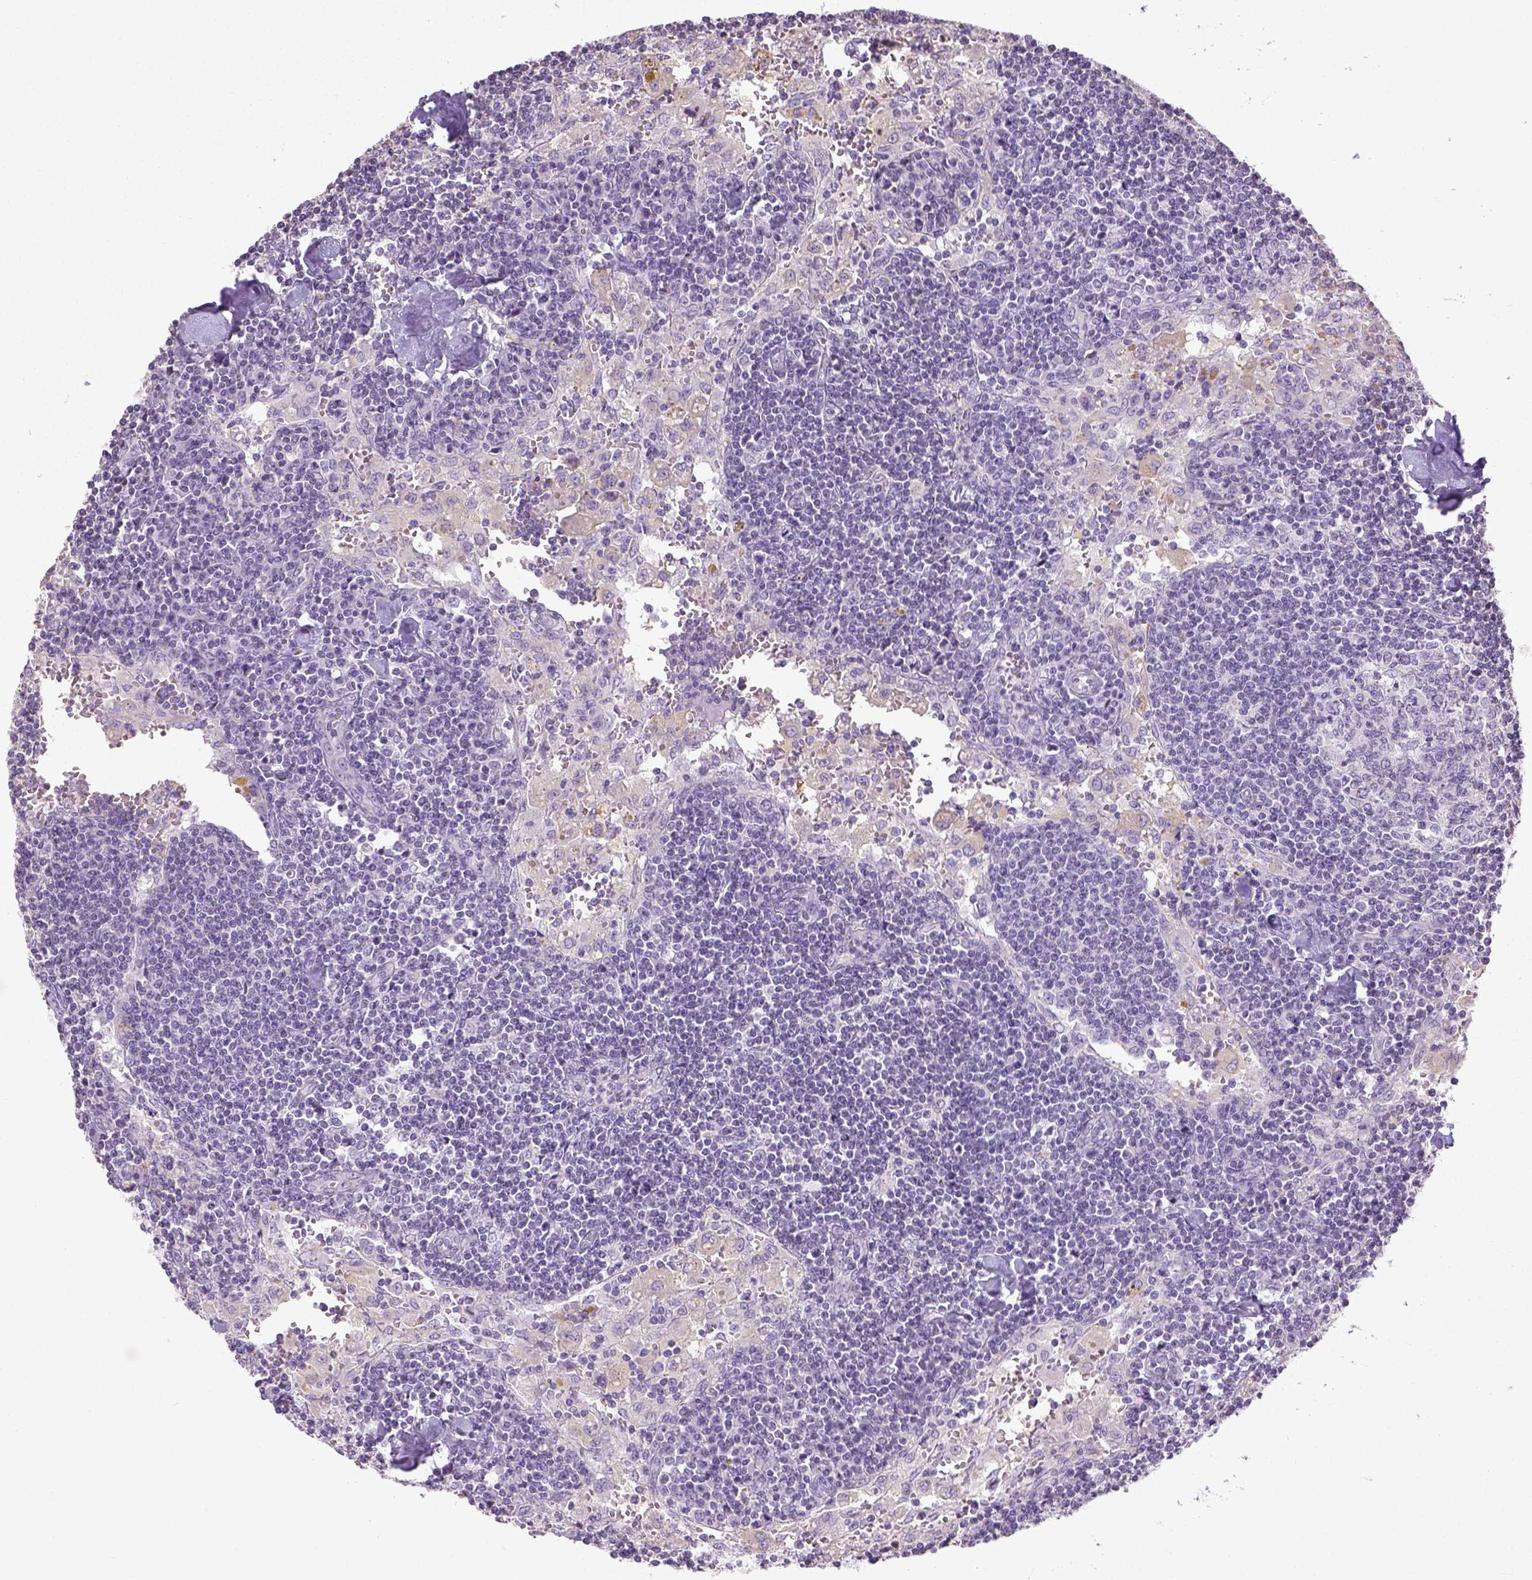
{"staining": {"intensity": "negative", "quantity": "none", "location": "none"}, "tissue": "lymph node", "cell_type": "Germinal center cells", "image_type": "normal", "snomed": [{"axis": "morphology", "description": "Normal tissue, NOS"}, {"axis": "topography", "description": "Lymph node"}], "caption": "IHC histopathology image of unremarkable human lymph node stained for a protein (brown), which displays no staining in germinal center cells. Nuclei are stained in blue.", "gene": "LGSN", "patient": {"sex": "male", "age": 55}}